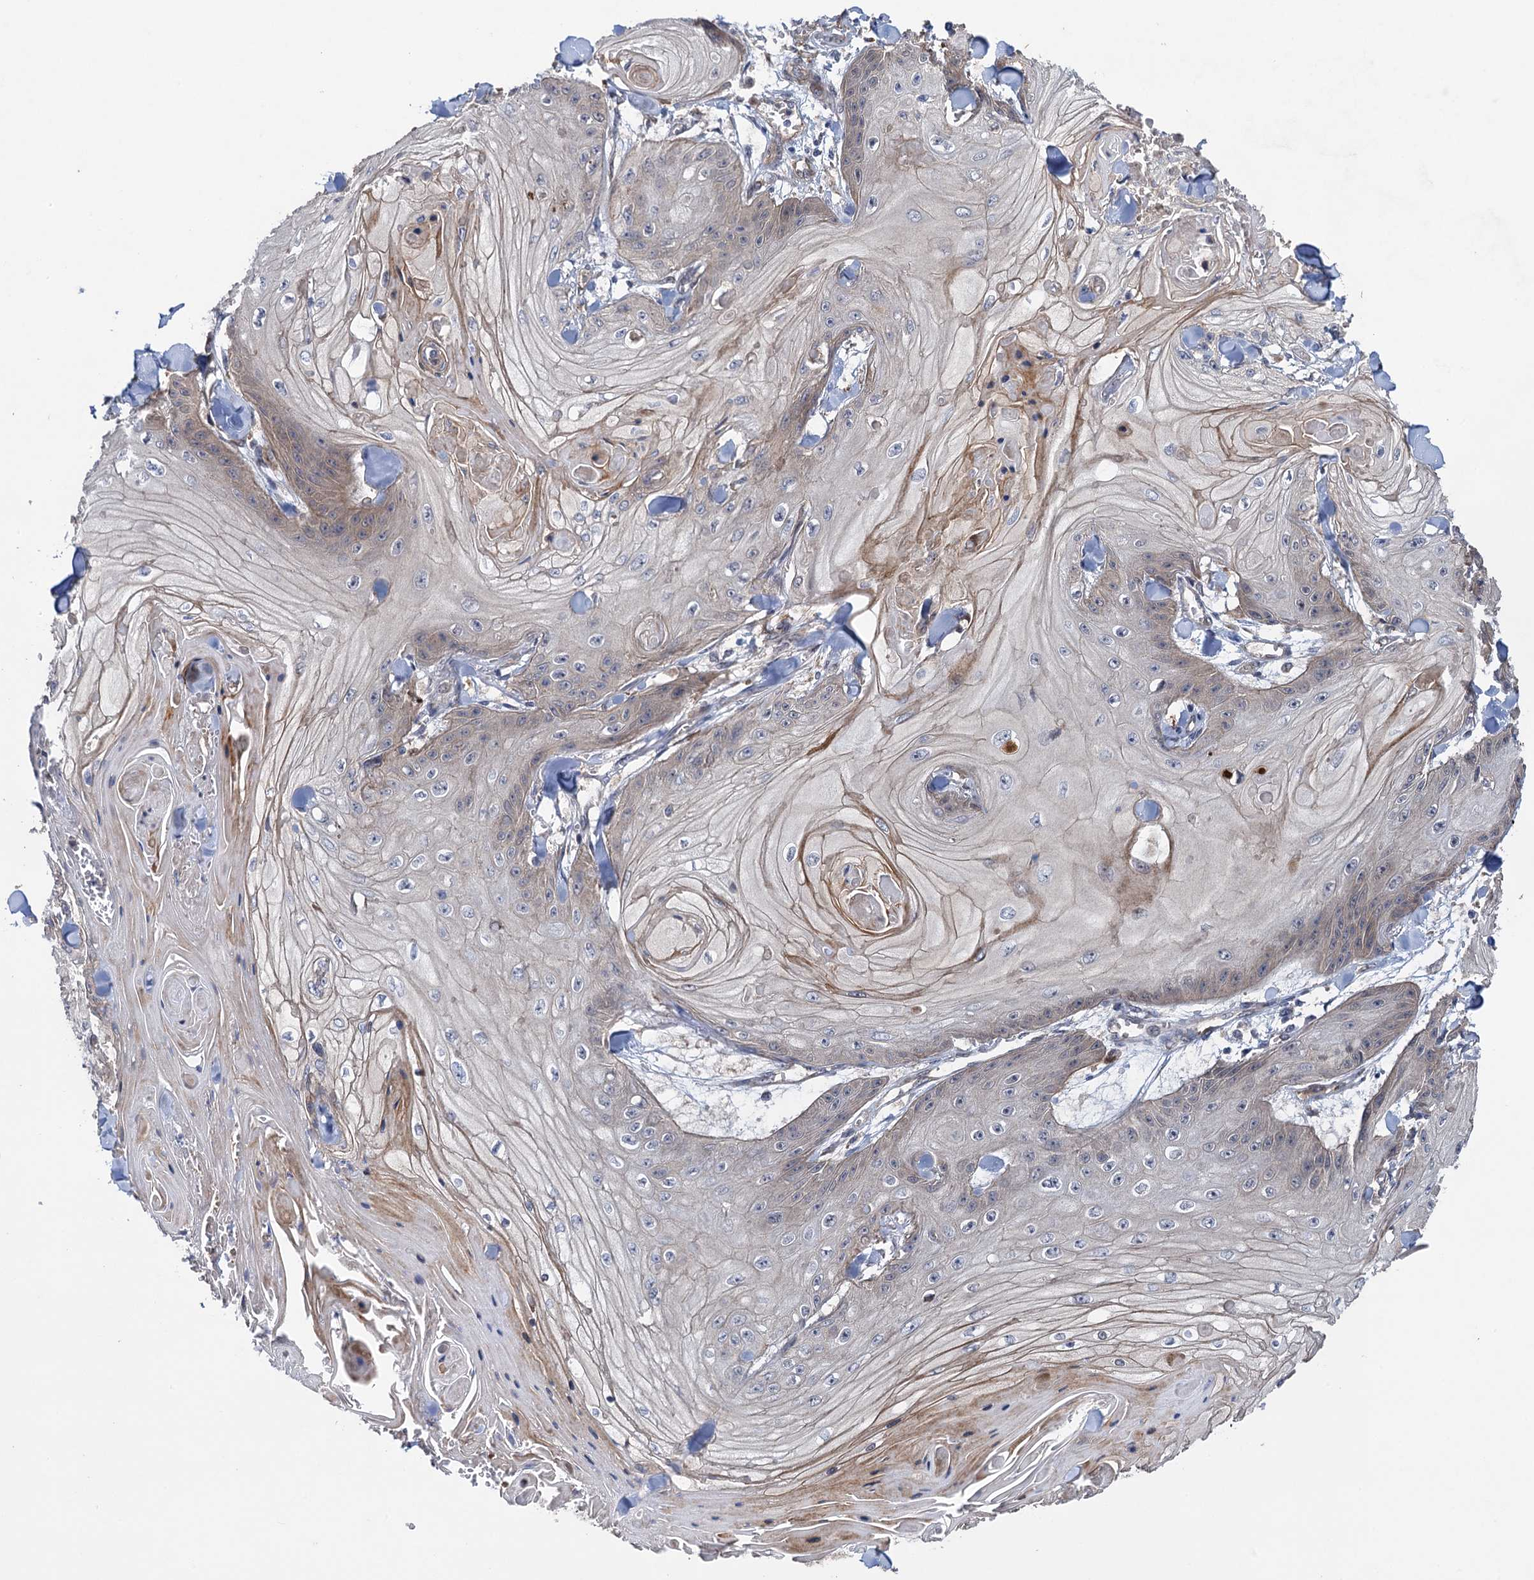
{"staining": {"intensity": "negative", "quantity": "none", "location": "none"}, "tissue": "skin cancer", "cell_type": "Tumor cells", "image_type": "cancer", "snomed": [{"axis": "morphology", "description": "Squamous cell carcinoma, NOS"}, {"axis": "topography", "description": "Skin"}], "caption": "Immunohistochemical staining of skin squamous cell carcinoma demonstrates no significant expression in tumor cells.", "gene": "HAUS1", "patient": {"sex": "male", "age": 74}}